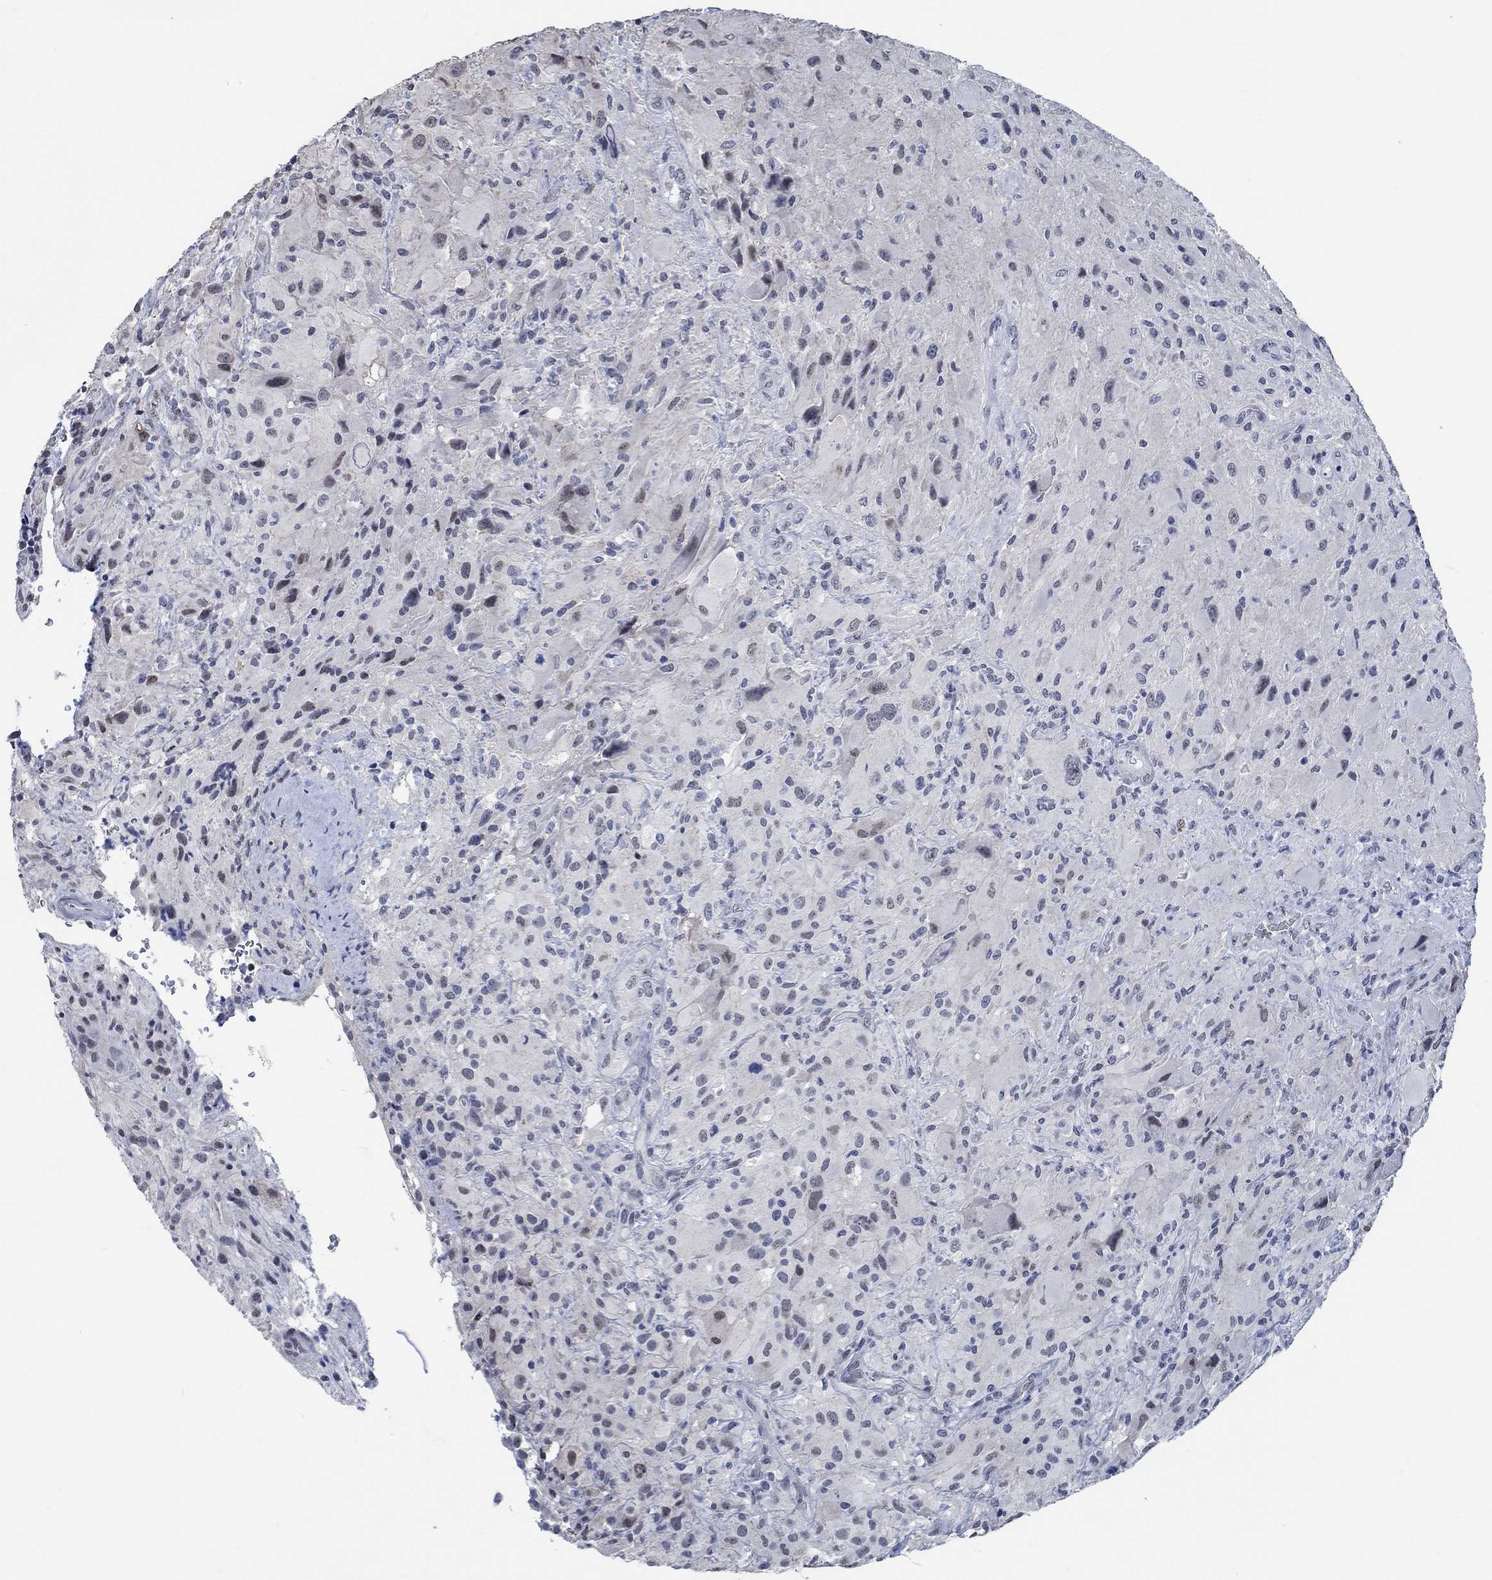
{"staining": {"intensity": "negative", "quantity": "none", "location": "none"}, "tissue": "glioma", "cell_type": "Tumor cells", "image_type": "cancer", "snomed": [{"axis": "morphology", "description": "Glioma, malignant, High grade"}, {"axis": "topography", "description": "Cerebral cortex"}], "caption": "High power microscopy micrograph of an immunohistochemistry micrograph of glioma, revealing no significant staining in tumor cells.", "gene": "OBSCN", "patient": {"sex": "male", "age": 35}}